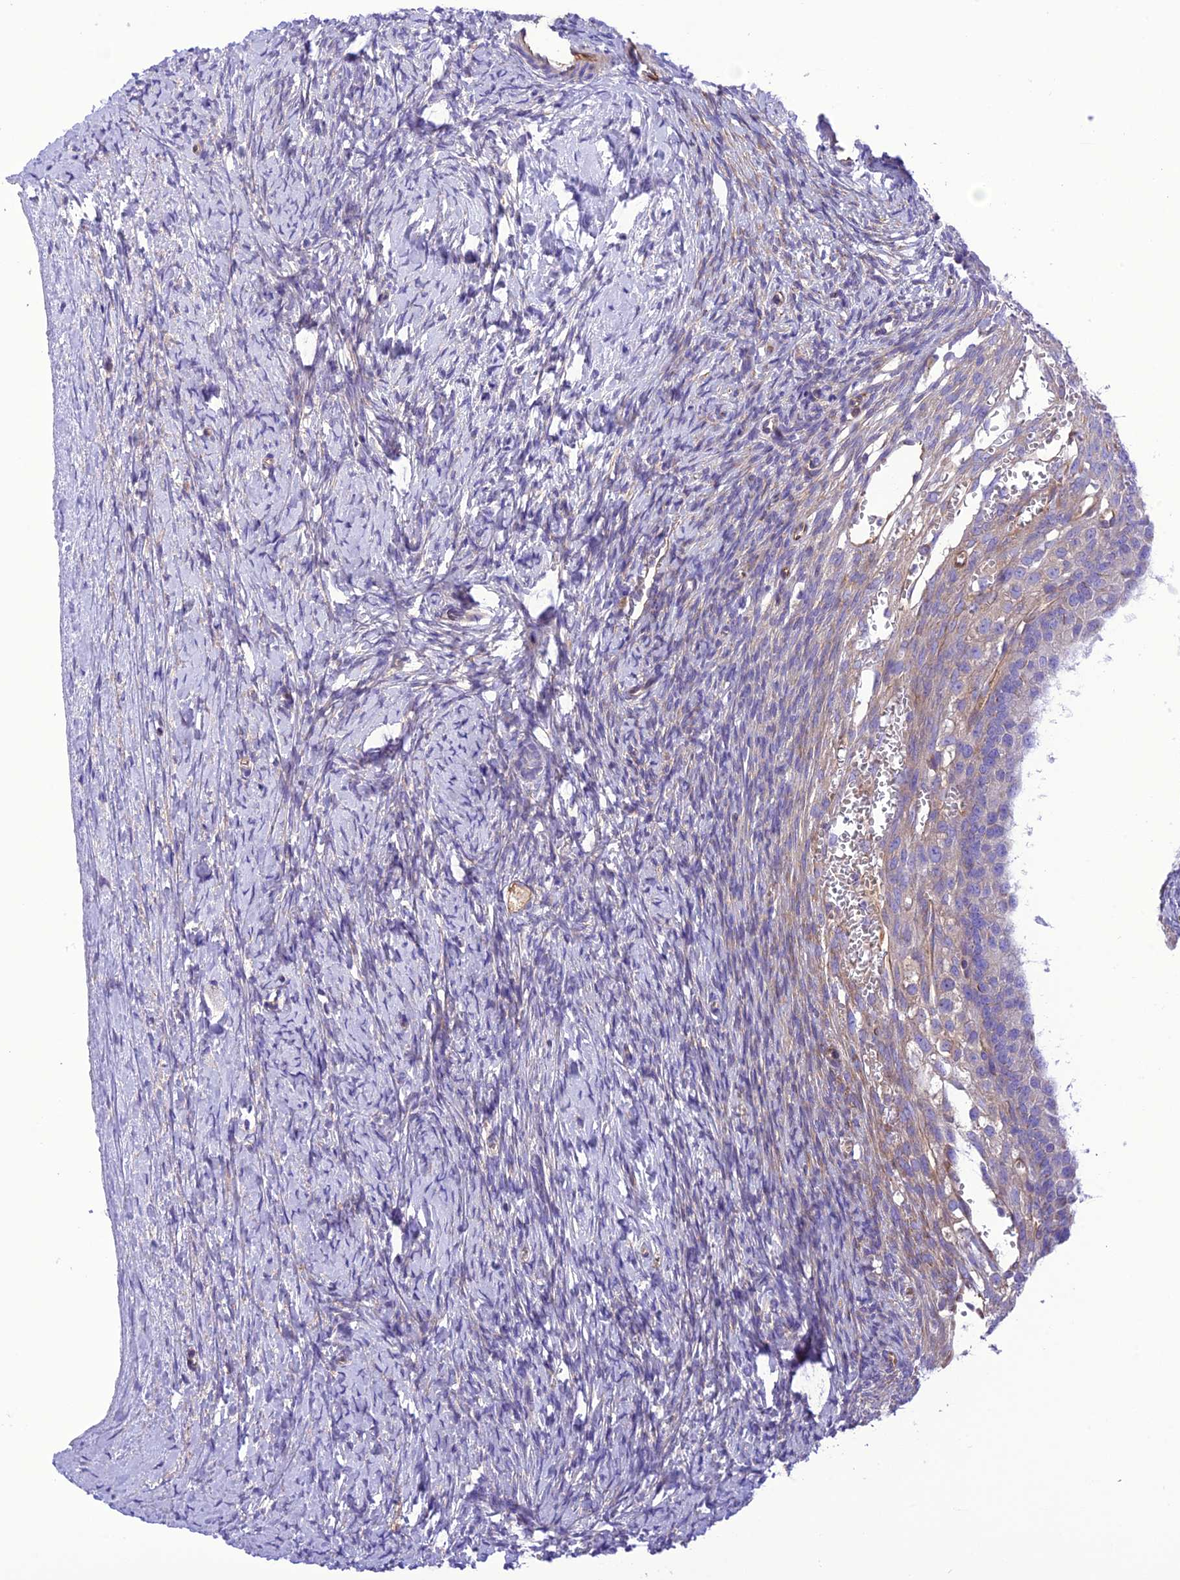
{"staining": {"intensity": "moderate", "quantity": ">75%", "location": "cytoplasmic/membranous"}, "tissue": "ovary", "cell_type": "Follicle cells", "image_type": "normal", "snomed": [{"axis": "morphology", "description": "Normal tissue, NOS"}, {"axis": "morphology", "description": "Developmental malformation"}, {"axis": "topography", "description": "Ovary"}], "caption": "Ovary stained for a protein (brown) displays moderate cytoplasmic/membranous positive expression in approximately >75% of follicle cells.", "gene": "PPFIA3", "patient": {"sex": "female", "age": 39}}